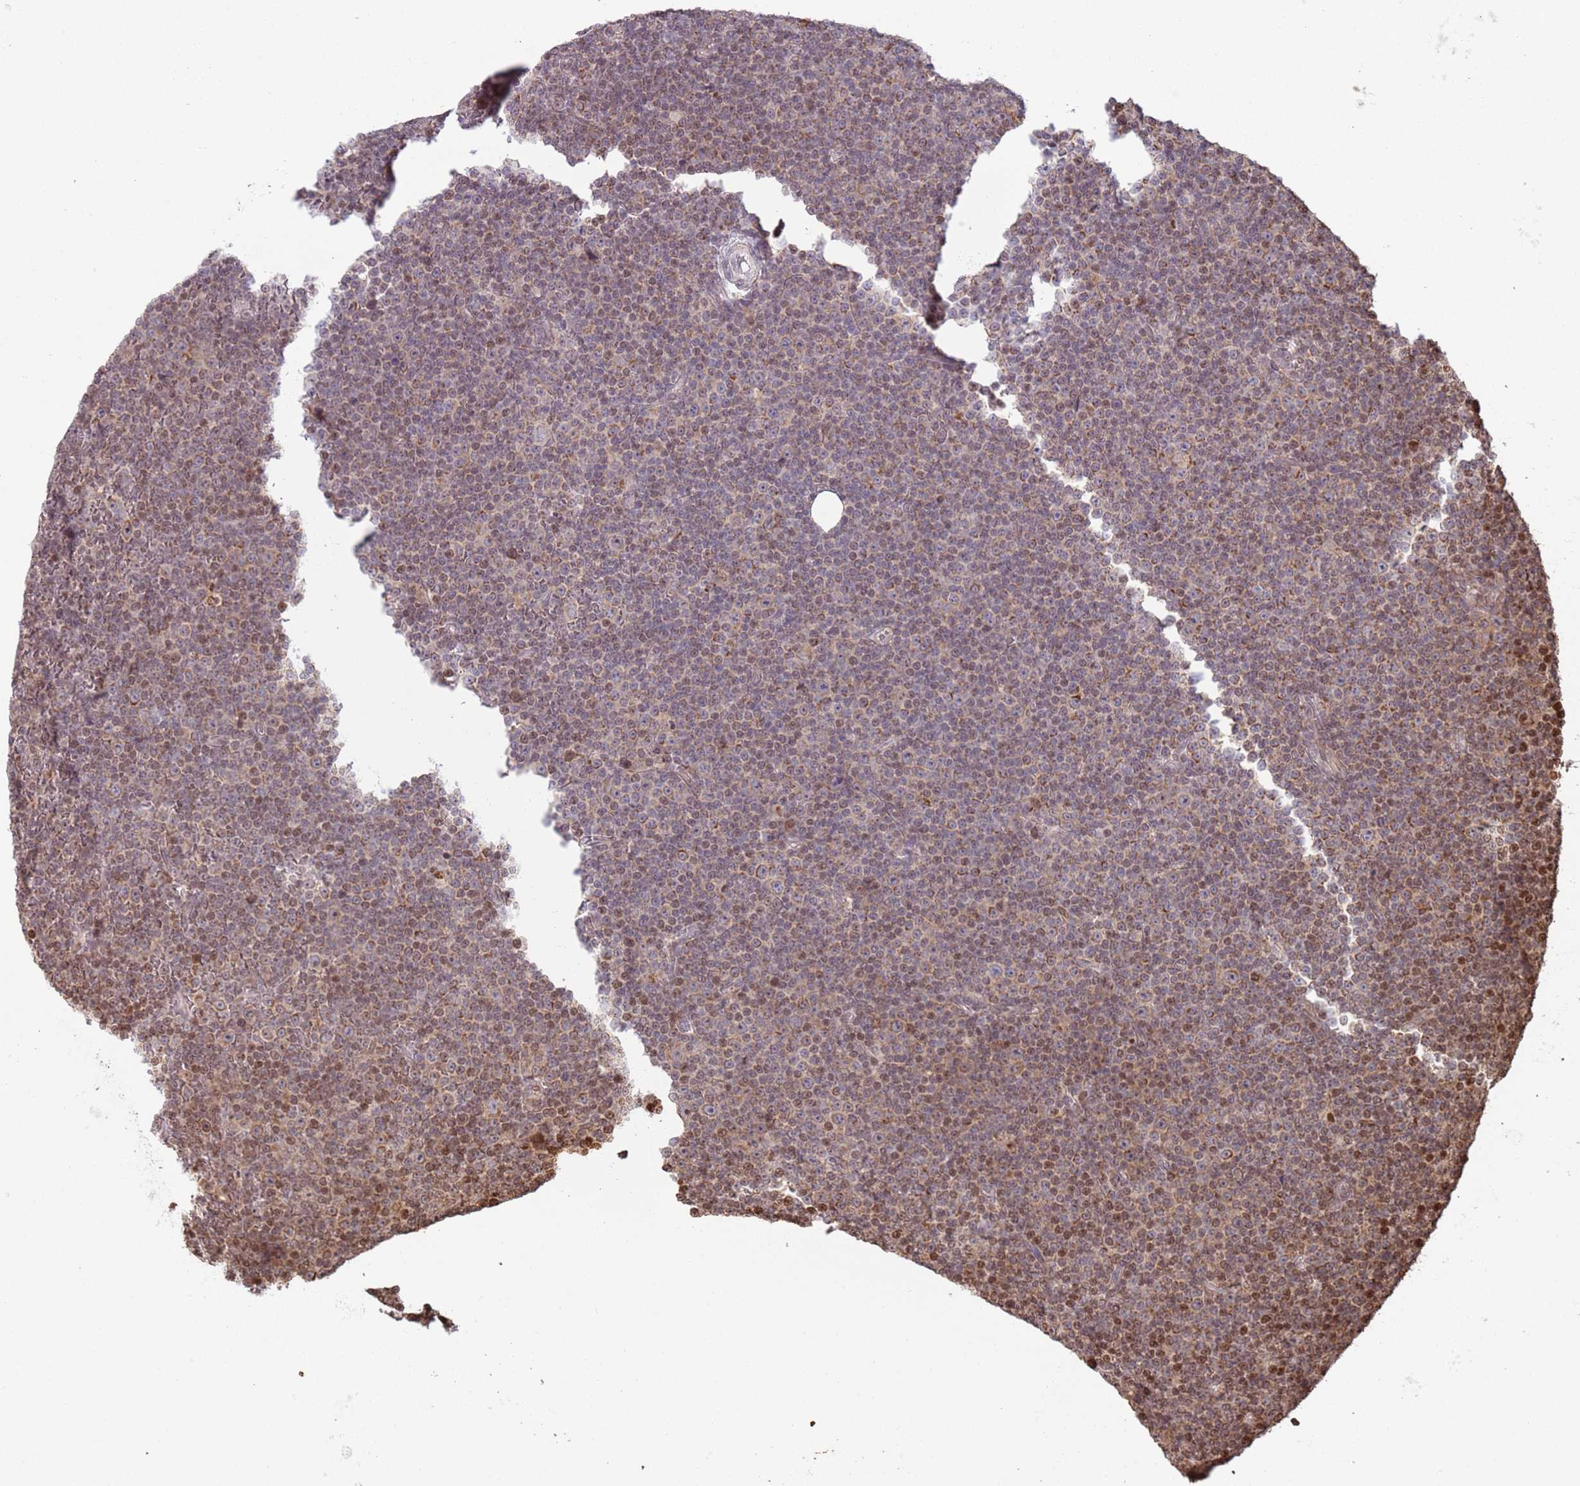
{"staining": {"intensity": "weak", "quantity": "25%-75%", "location": "cytoplasmic/membranous,nuclear"}, "tissue": "lymphoma", "cell_type": "Tumor cells", "image_type": "cancer", "snomed": [{"axis": "morphology", "description": "Malignant lymphoma, non-Hodgkin's type, Low grade"}, {"axis": "topography", "description": "Lymph node"}], "caption": "Weak cytoplasmic/membranous and nuclear positivity for a protein is appreciated in approximately 25%-75% of tumor cells of lymphoma using immunohistochemistry.", "gene": "SCAF1", "patient": {"sex": "female", "age": 67}}